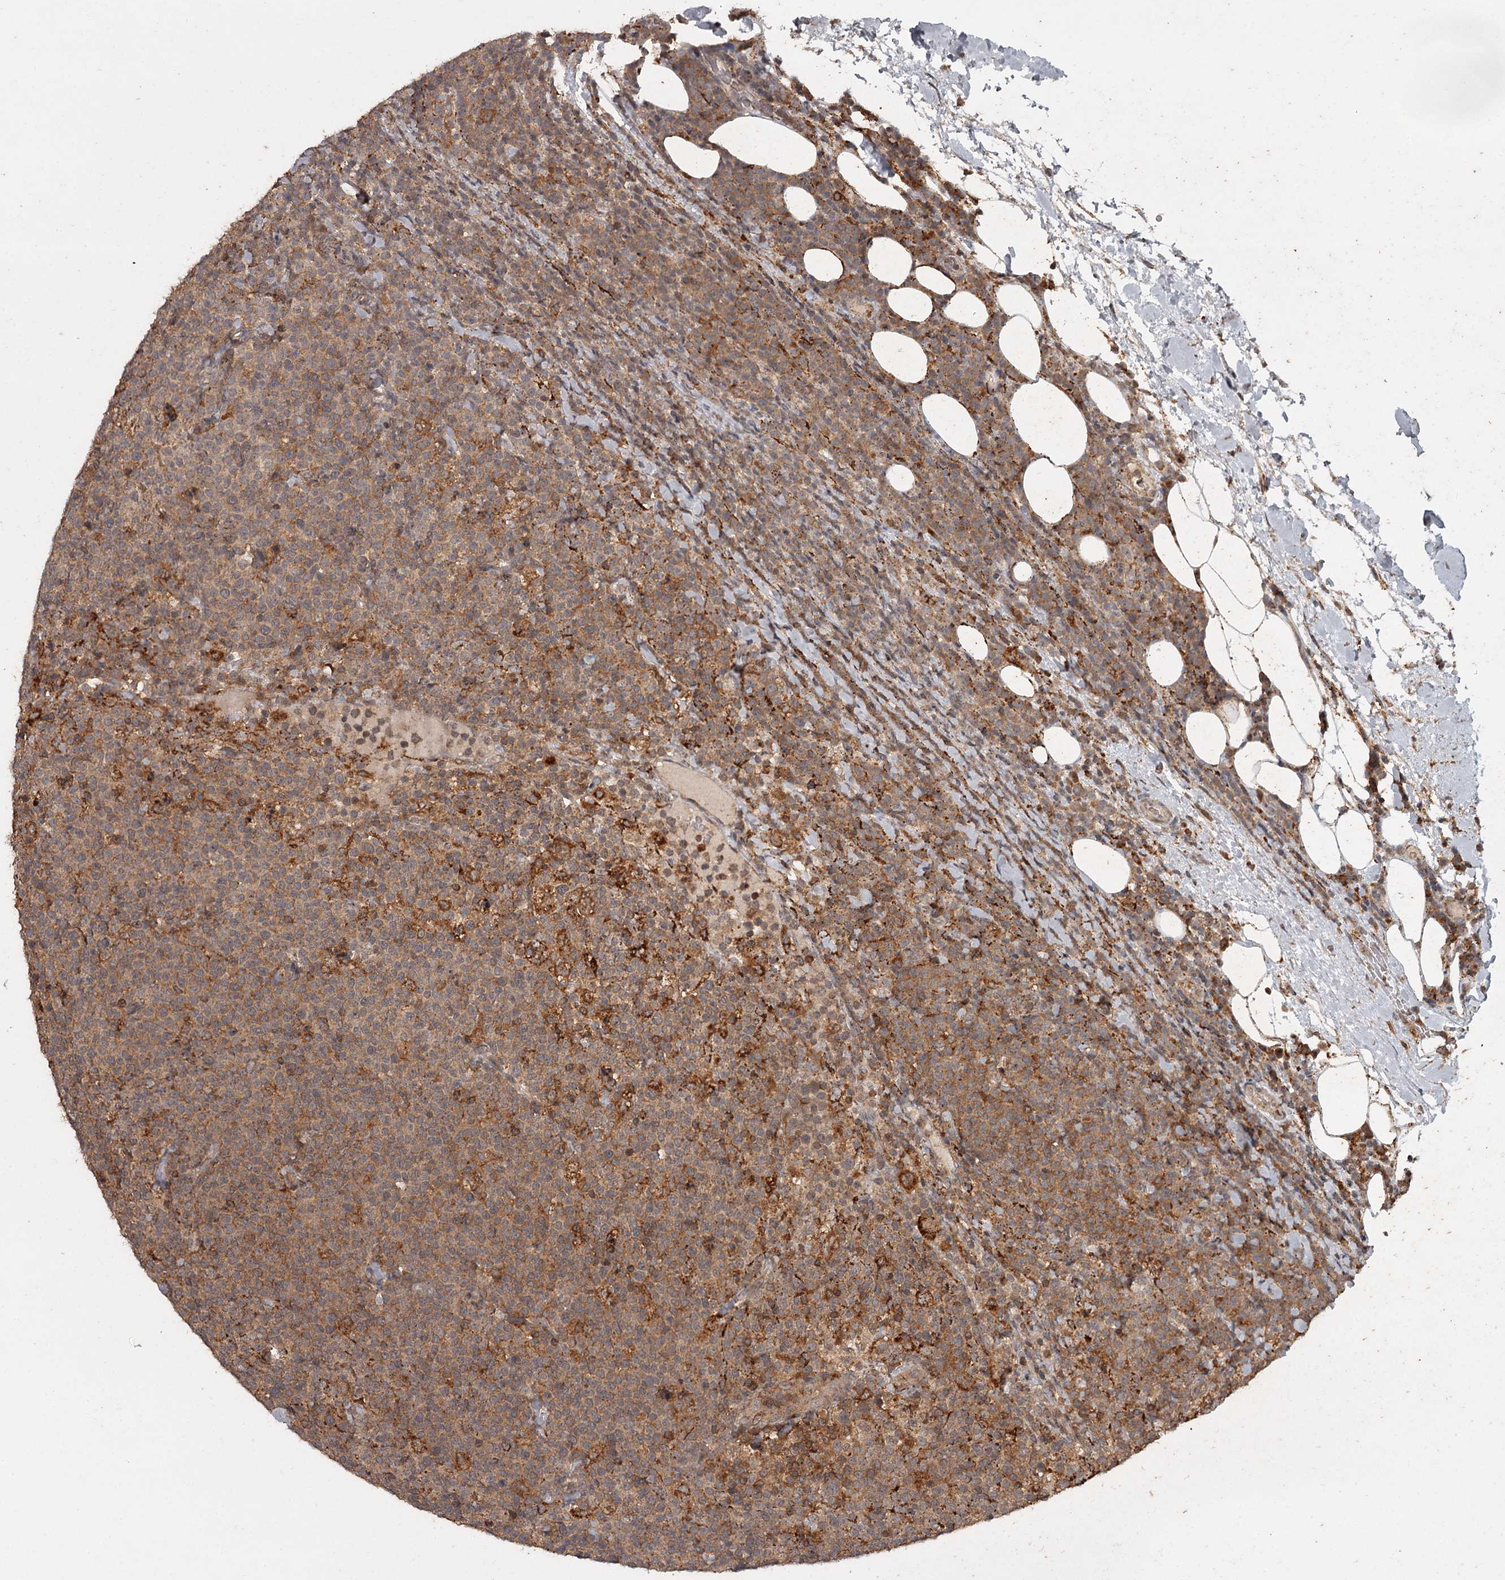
{"staining": {"intensity": "moderate", "quantity": "25%-75%", "location": "cytoplasmic/membranous"}, "tissue": "lymphoma", "cell_type": "Tumor cells", "image_type": "cancer", "snomed": [{"axis": "morphology", "description": "Malignant lymphoma, non-Hodgkin's type, High grade"}, {"axis": "topography", "description": "Lymph node"}], "caption": "Human malignant lymphoma, non-Hodgkin's type (high-grade) stained for a protein (brown) reveals moderate cytoplasmic/membranous positive staining in approximately 25%-75% of tumor cells.", "gene": "FAXC", "patient": {"sex": "male", "age": 61}}